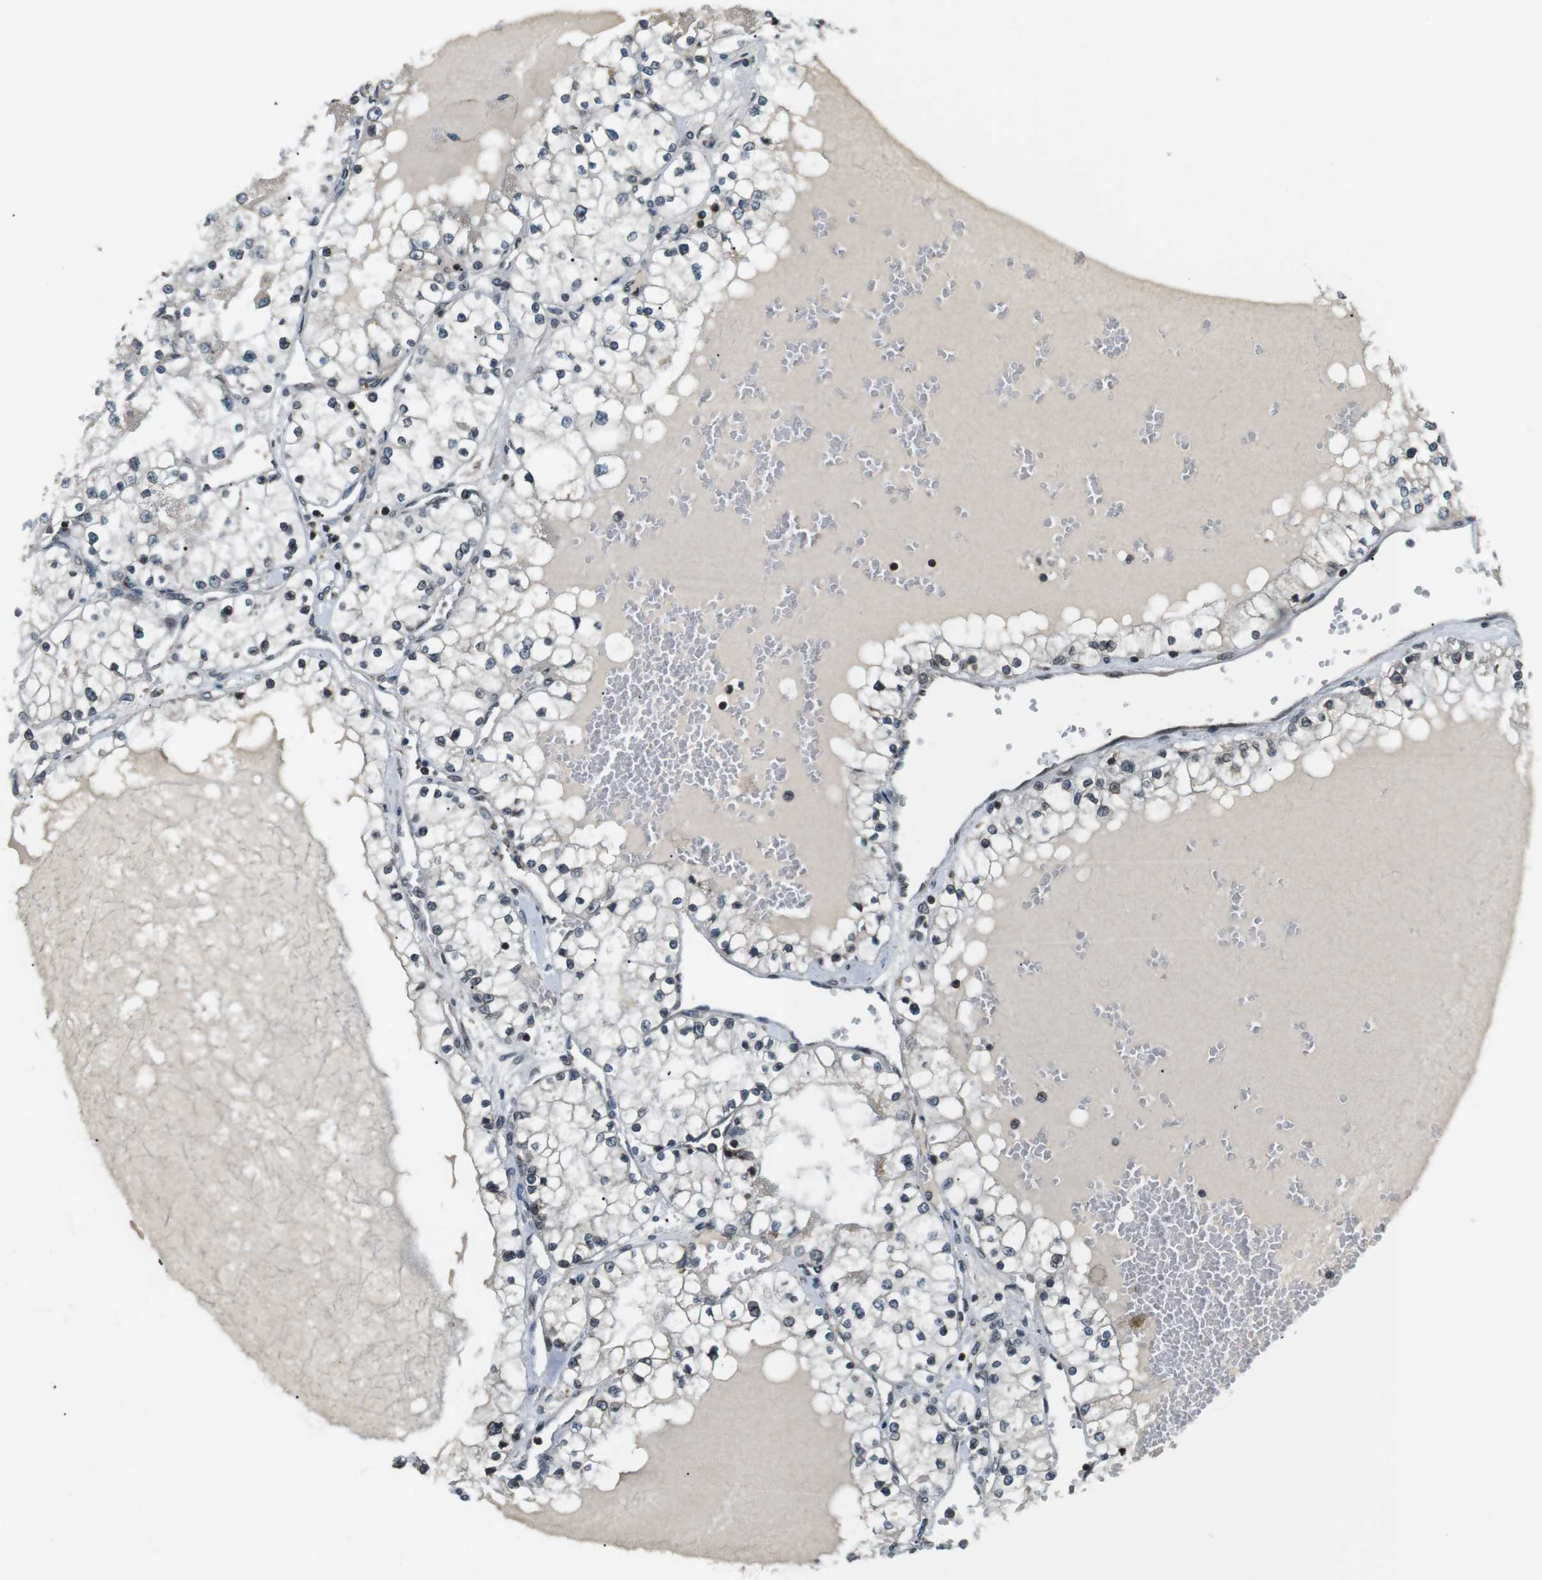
{"staining": {"intensity": "negative", "quantity": "none", "location": "none"}, "tissue": "renal cancer", "cell_type": "Tumor cells", "image_type": "cancer", "snomed": [{"axis": "morphology", "description": "Adenocarcinoma, NOS"}, {"axis": "topography", "description": "Kidney"}], "caption": "Renal cancer was stained to show a protein in brown. There is no significant staining in tumor cells. (DAB immunohistochemistry with hematoxylin counter stain).", "gene": "TMX4", "patient": {"sex": "male", "age": 68}}